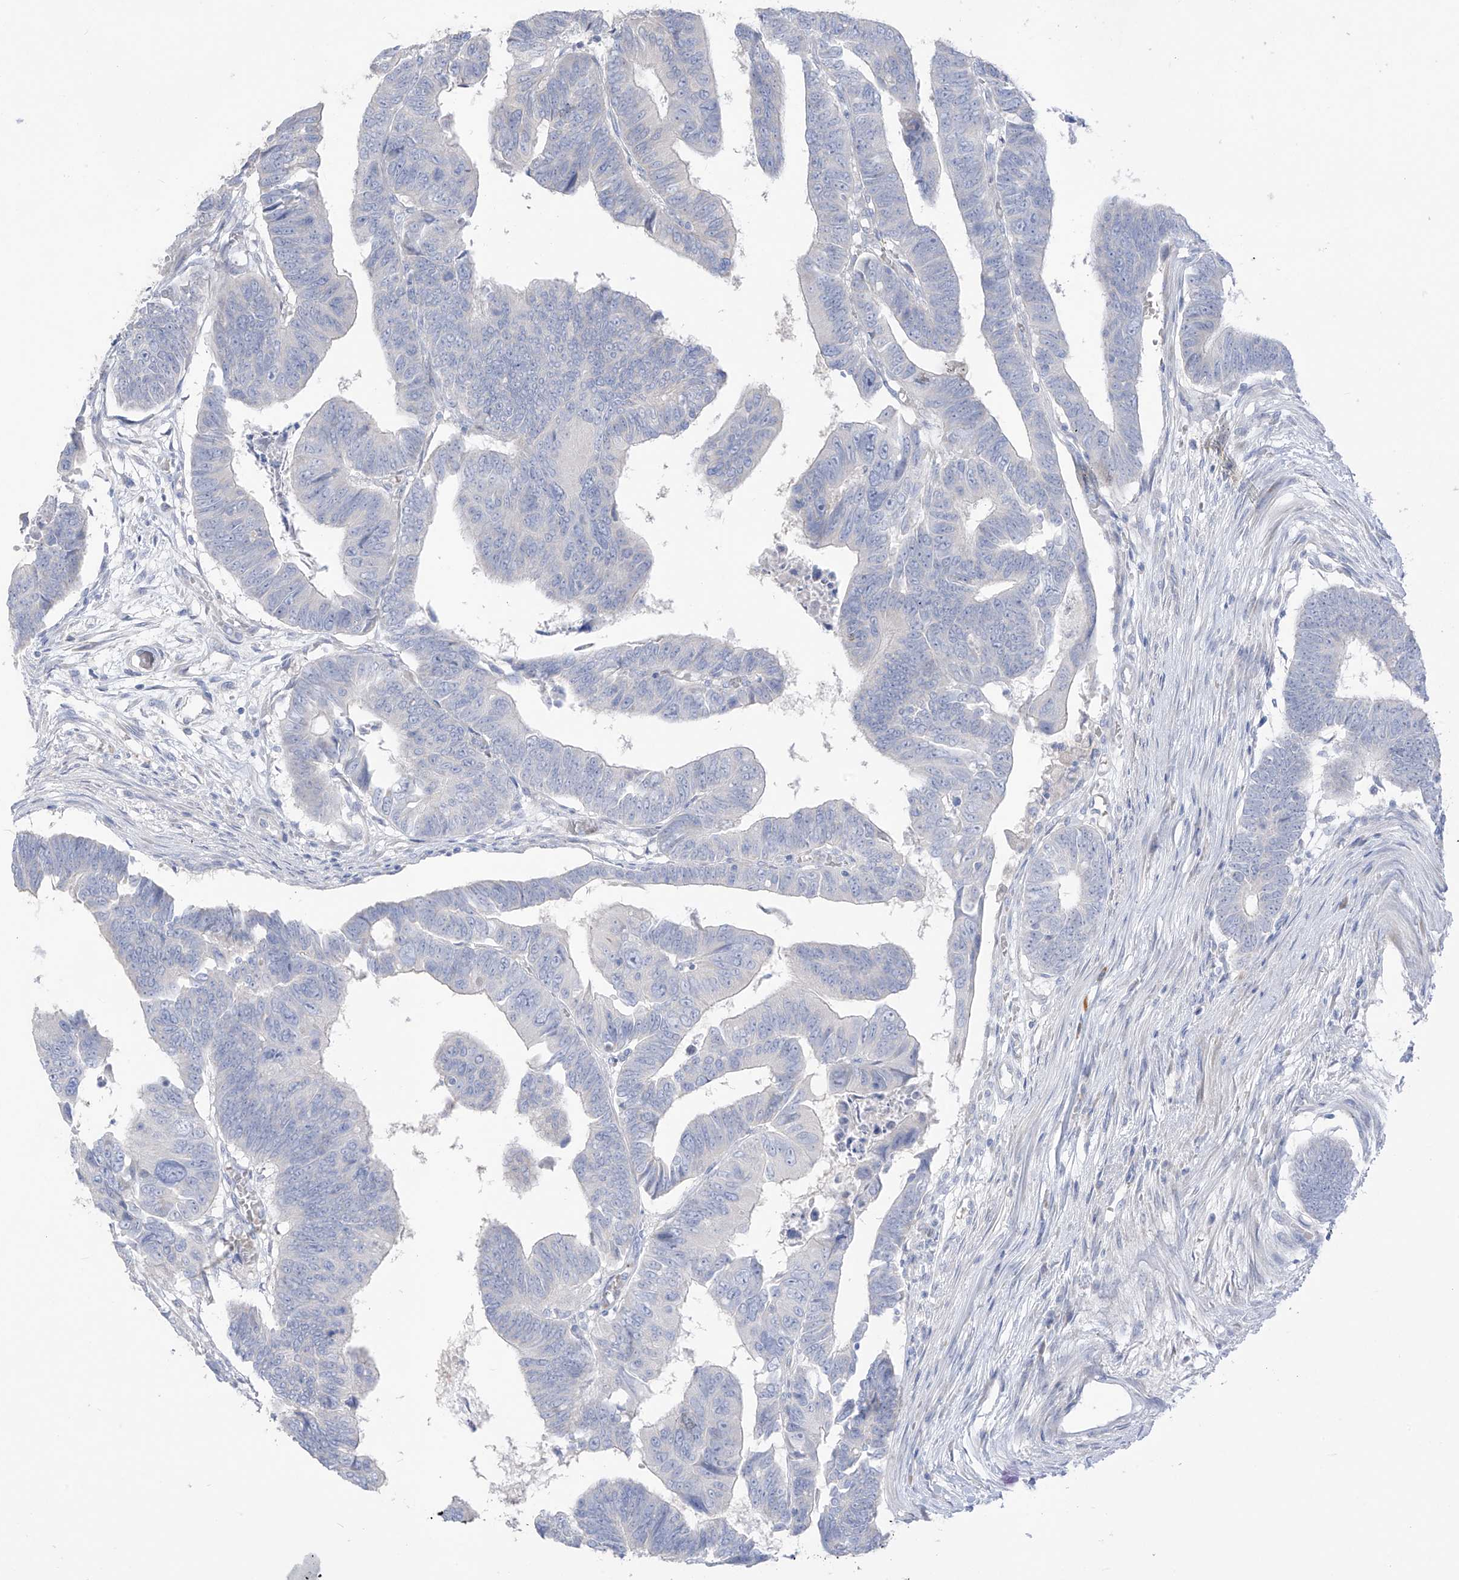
{"staining": {"intensity": "negative", "quantity": "none", "location": "none"}, "tissue": "colorectal cancer", "cell_type": "Tumor cells", "image_type": "cancer", "snomed": [{"axis": "morphology", "description": "Adenocarcinoma, NOS"}, {"axis": "topography", "description": "Rectum"}], "caption": "Tumor cells show no significant staining in colorectal cancer (adenocarcinoma).", "gene": "ASPRV1", "patient": {"sex": "female", "age": 65}}